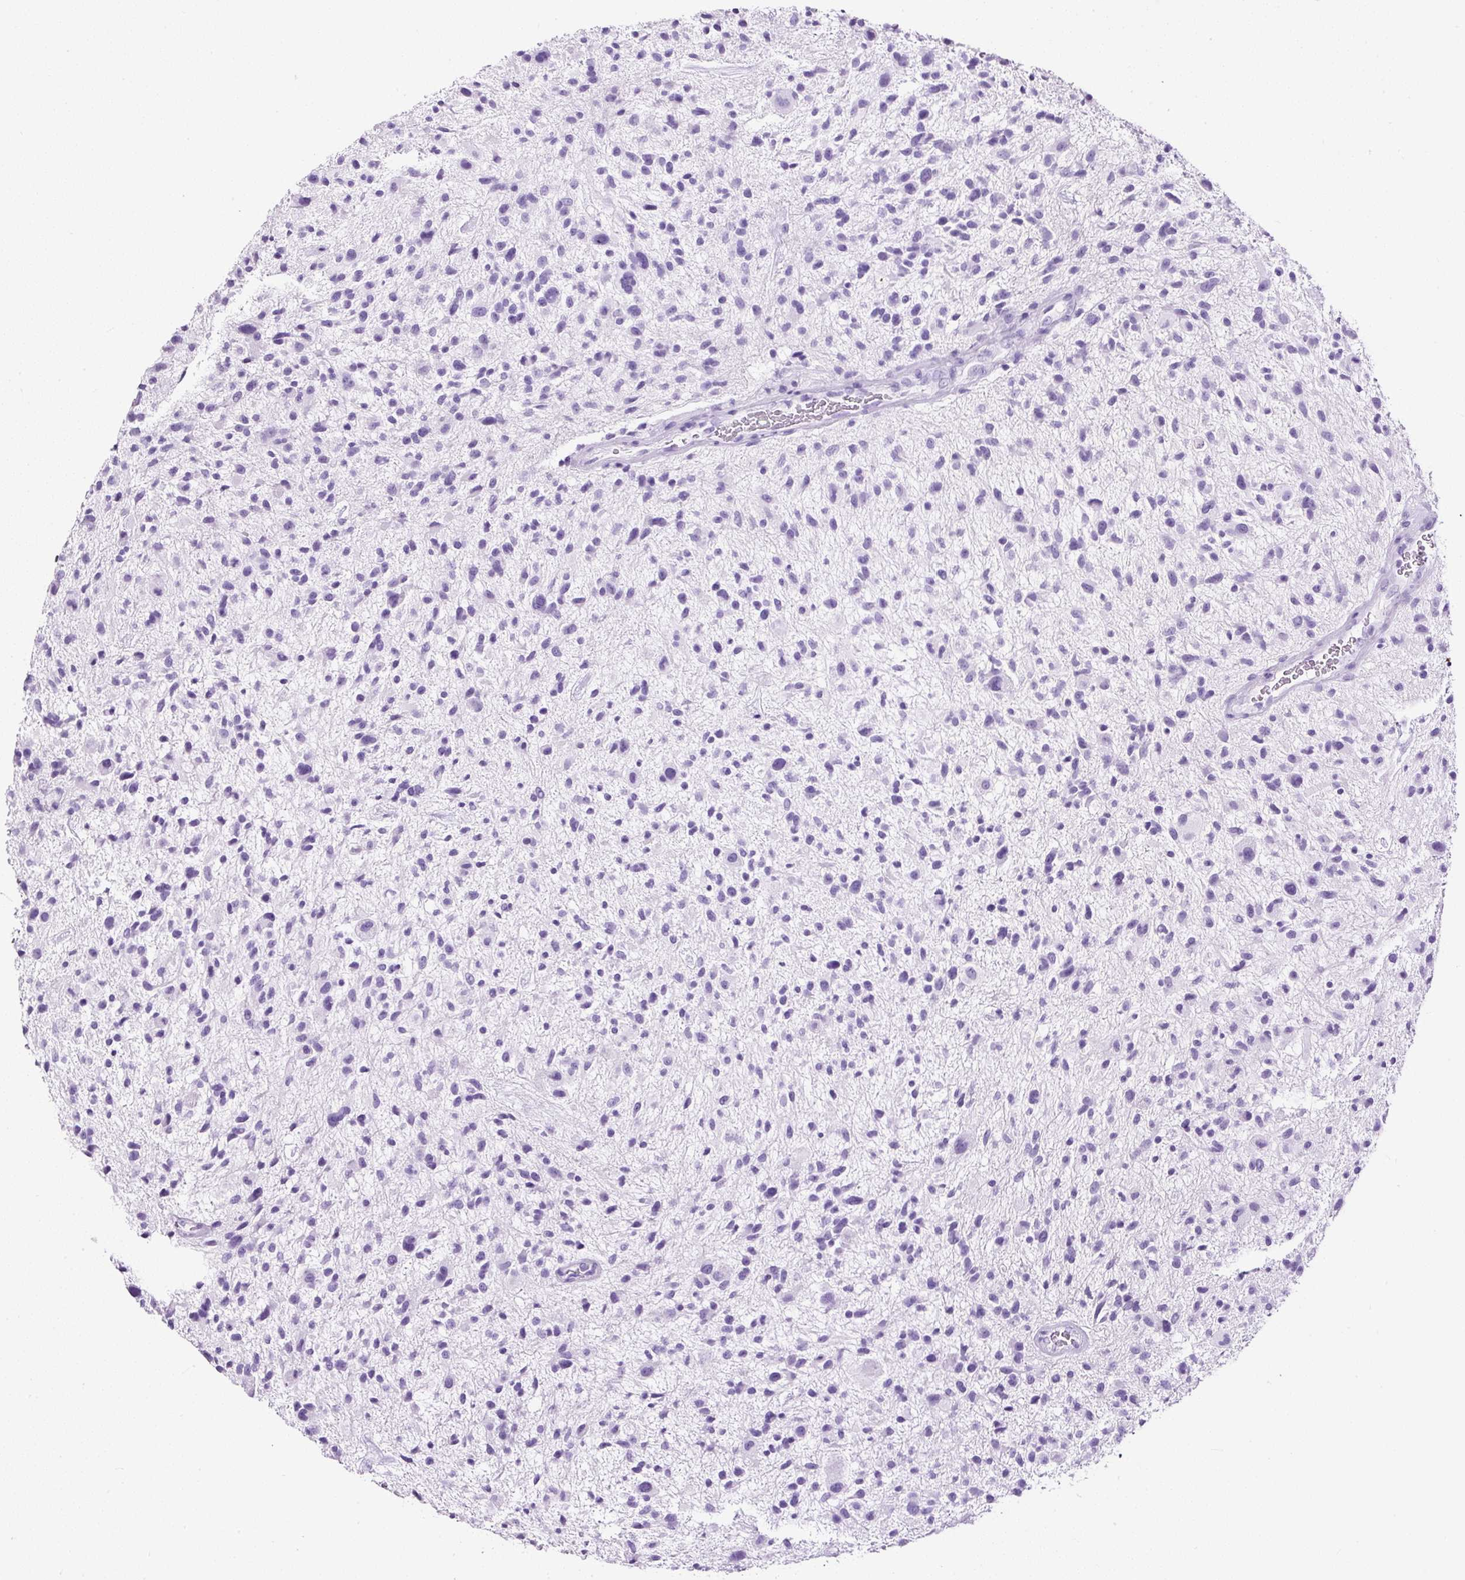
{"staining": {"intensity": "negative", "quantity": "none", "location": "none"}, "tissue": "glioma", "cell_type": "Tumor cells", "image_type": "cancer", "snomed": [{"axis": "morphology", "description": "Glioma, malignant, High grade"}, {"axis": "topography", "description": "Brain"}], "caption": "Immunohistochemistry (IHC) of glioma shows no expression in tumor cells.", "gene": "NTS", "patient": {"sex": "male", "age": 47}}